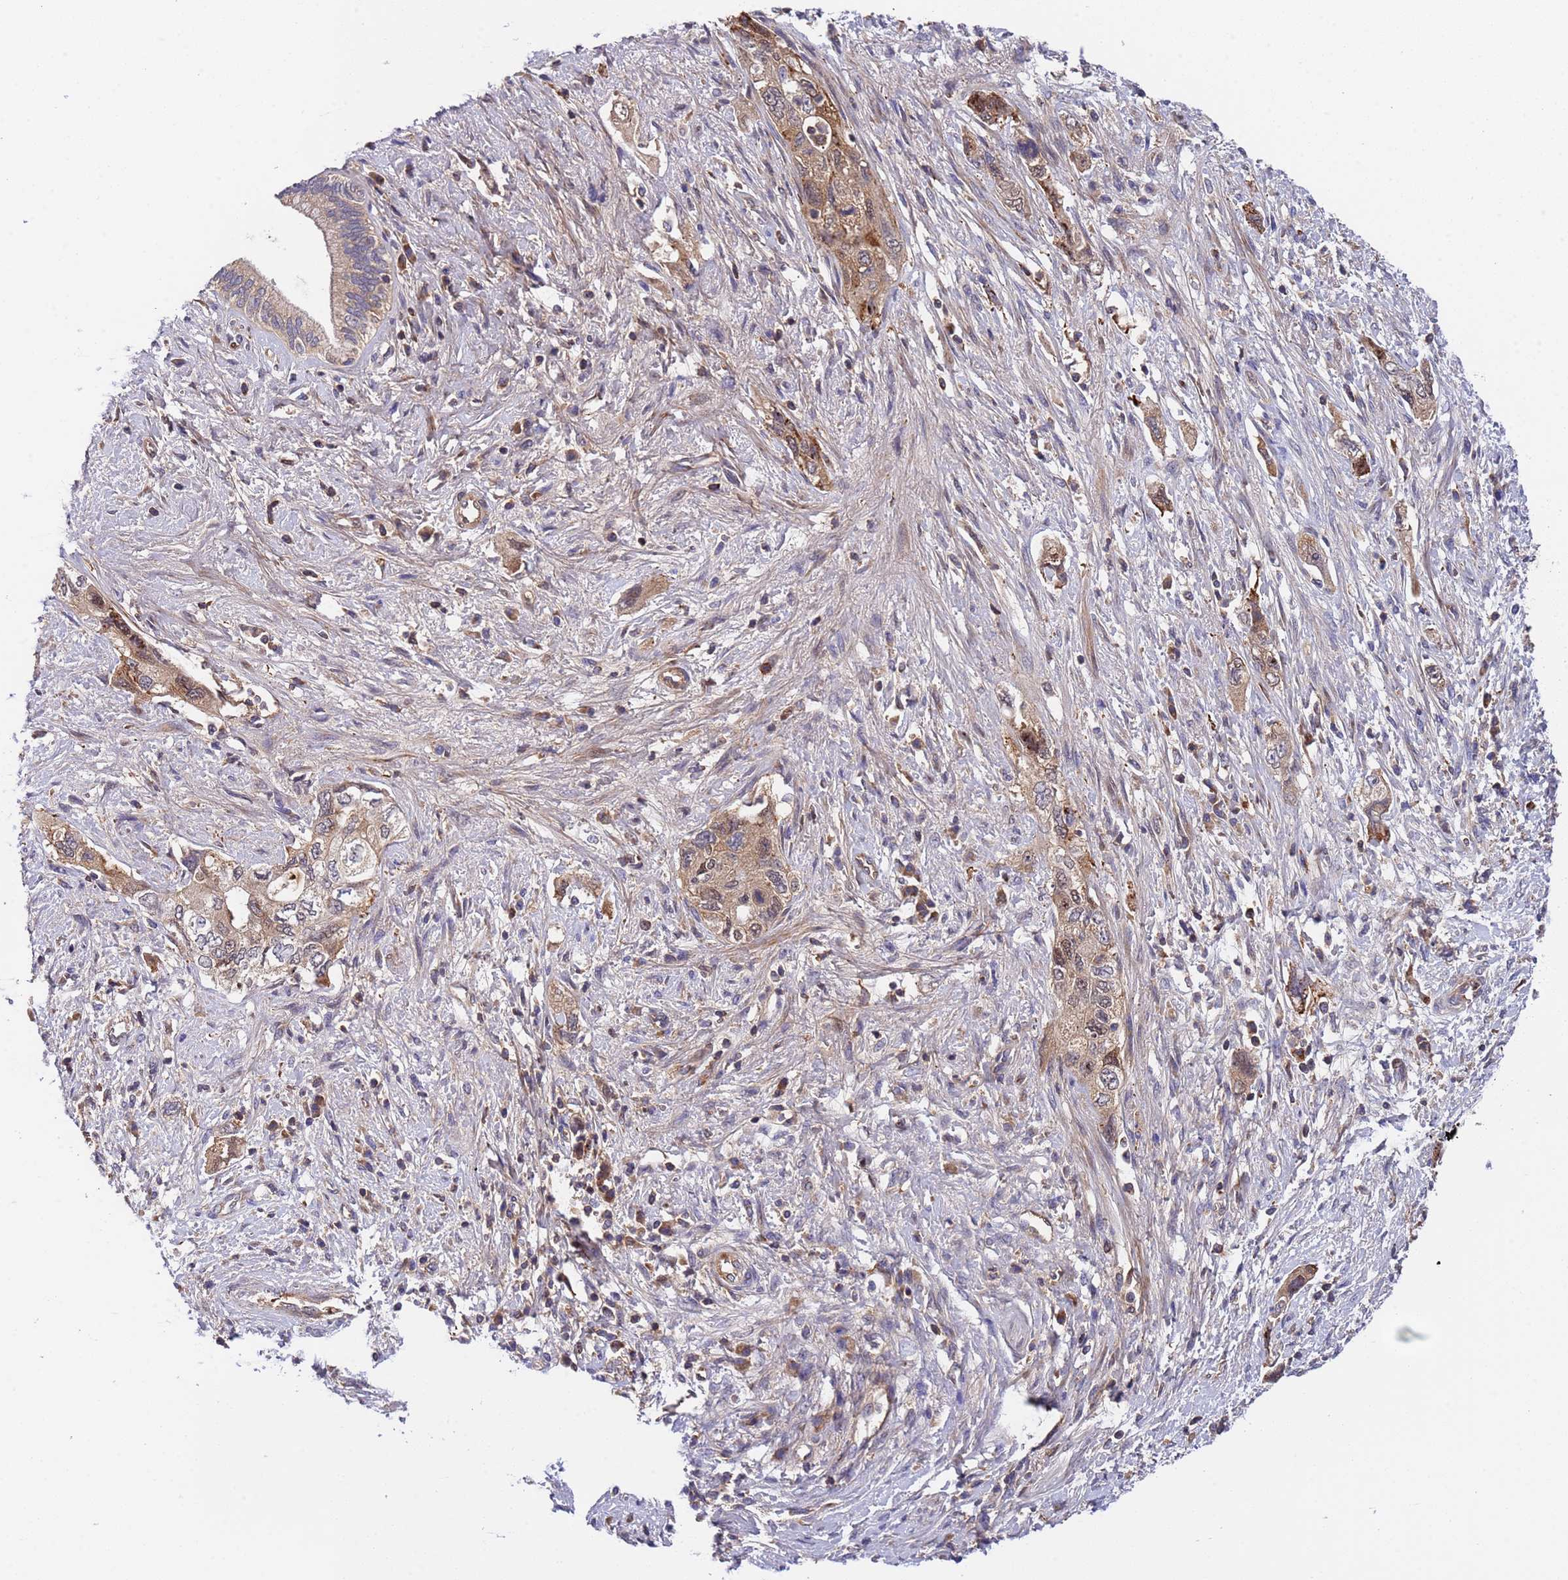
{"staining": {"intensity": "weak", "quantity": ">75%", "location": "cytoplasmic/membranous,nuclear"}, "tissue": "pancreatic cancer", "cell_type": "Tumor cells", "image_type": "cancer", "snomed": [{"axis": "morphology", "description": "Adenocarcinoma, NOS"}, {"axis": "topography", "description": "Pancreas"}], "caption": "IHC photomicrograph of human pancreatic cancer stained for a protein (brown), which displays low levels of weak cytoplasmic/membranous and nuclear positivity in about >75% of tumor cells.", "gene": "PARP16", "patient": {"sex": "female", "age": 73}}